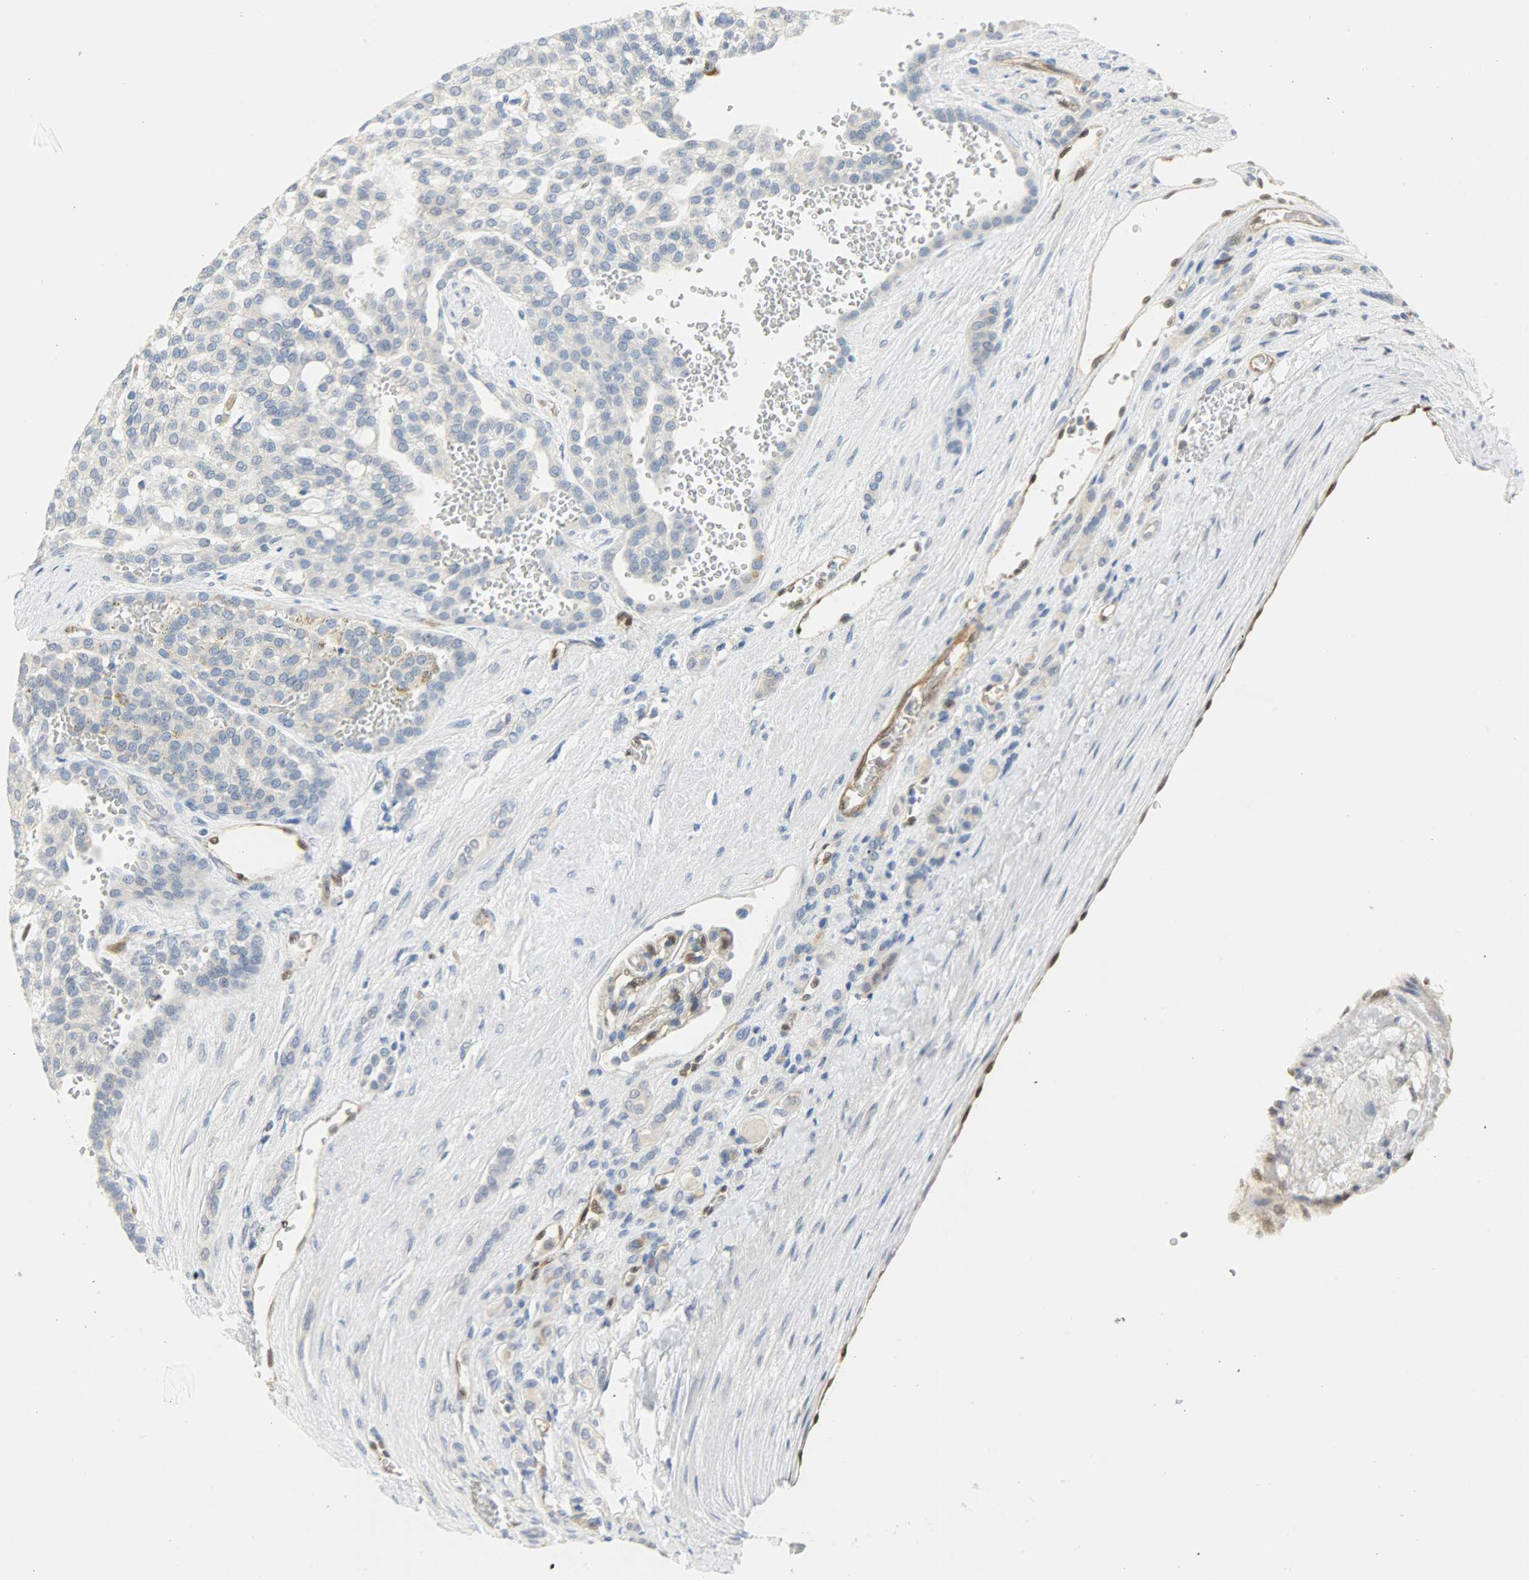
{"staining": {"intensity": "negative", "quantity": "none", "location": "none"}, "tissue": "renal cancer", "cell_type": "Tumor cells", "image_type": "cancer", "snomed": [{"axis": "morphology", "description": "Adenocarcinoma, NOS"}, {"axis": "topography", "description": "Kidney"}], "caption": "DAB immunohistochemical staining of human renal adenocarcinoma demonstrates no significant positivity in tumor cells.", "gene": "FKBP1A", "patient": {"sex": "male", "age": 63}}